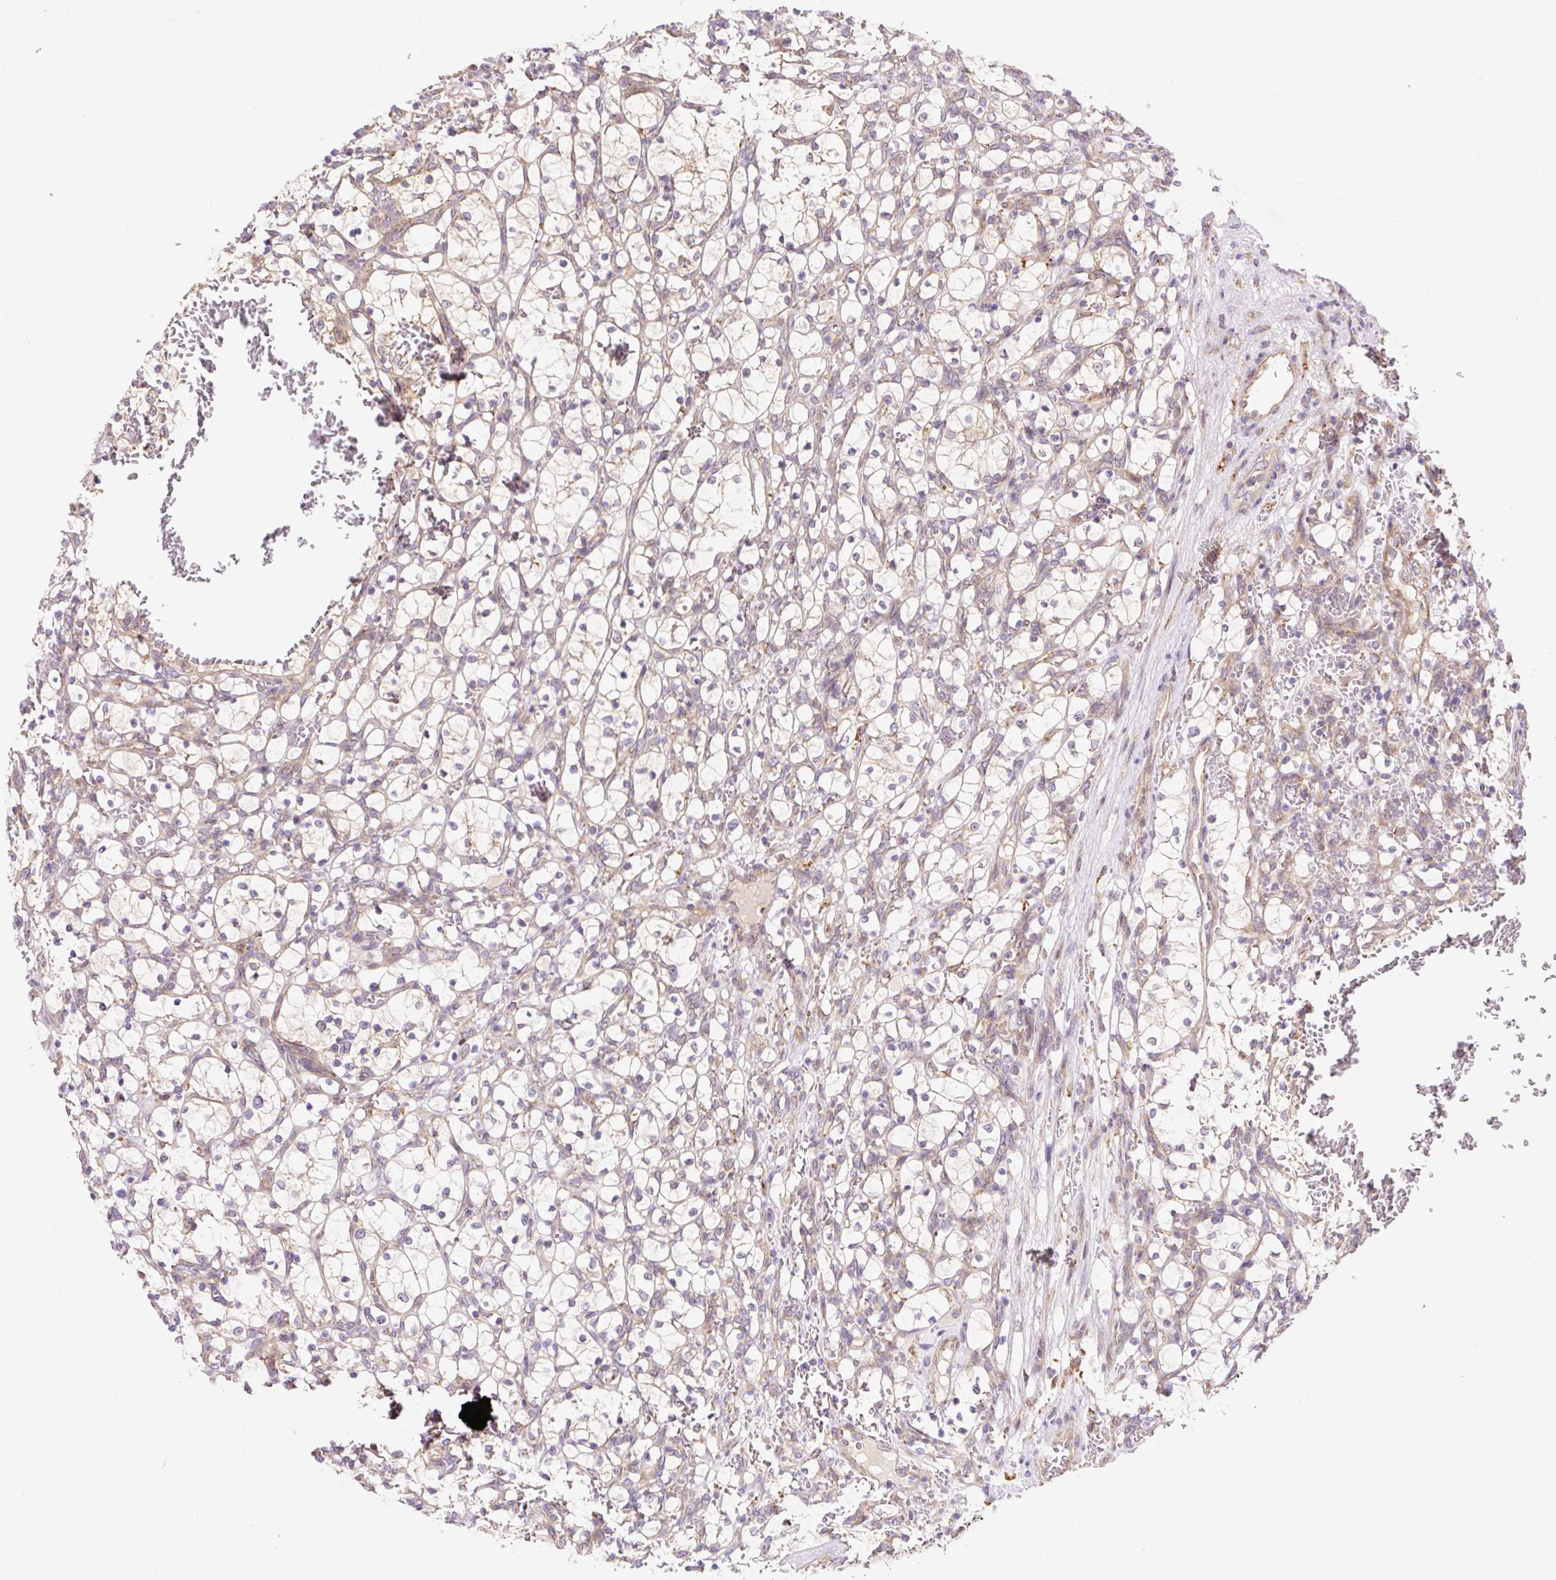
{"staining": {"intensity": "weak", "quantity": "25%-75%", "location": "cytoplasmic/membranous"}, "tissue": "renal cancer", "cell_type": "Tumor cells", "image_type": "cancer", "snomed": [{"axis": "morphology", "description": "Adenocarcinoma, NOS"}, {"axis": "topography", "description": "Kidney"}], "caption": "Approximately 25%-75% of tumor cells in renal cancer (adenocarcinoma) show weak cytoplasmic/membranous protein expression as visualized by brown immunohistochemical staining.", "gene": "TRIAP1", "patient": {"sex": "female", "age": 69}}